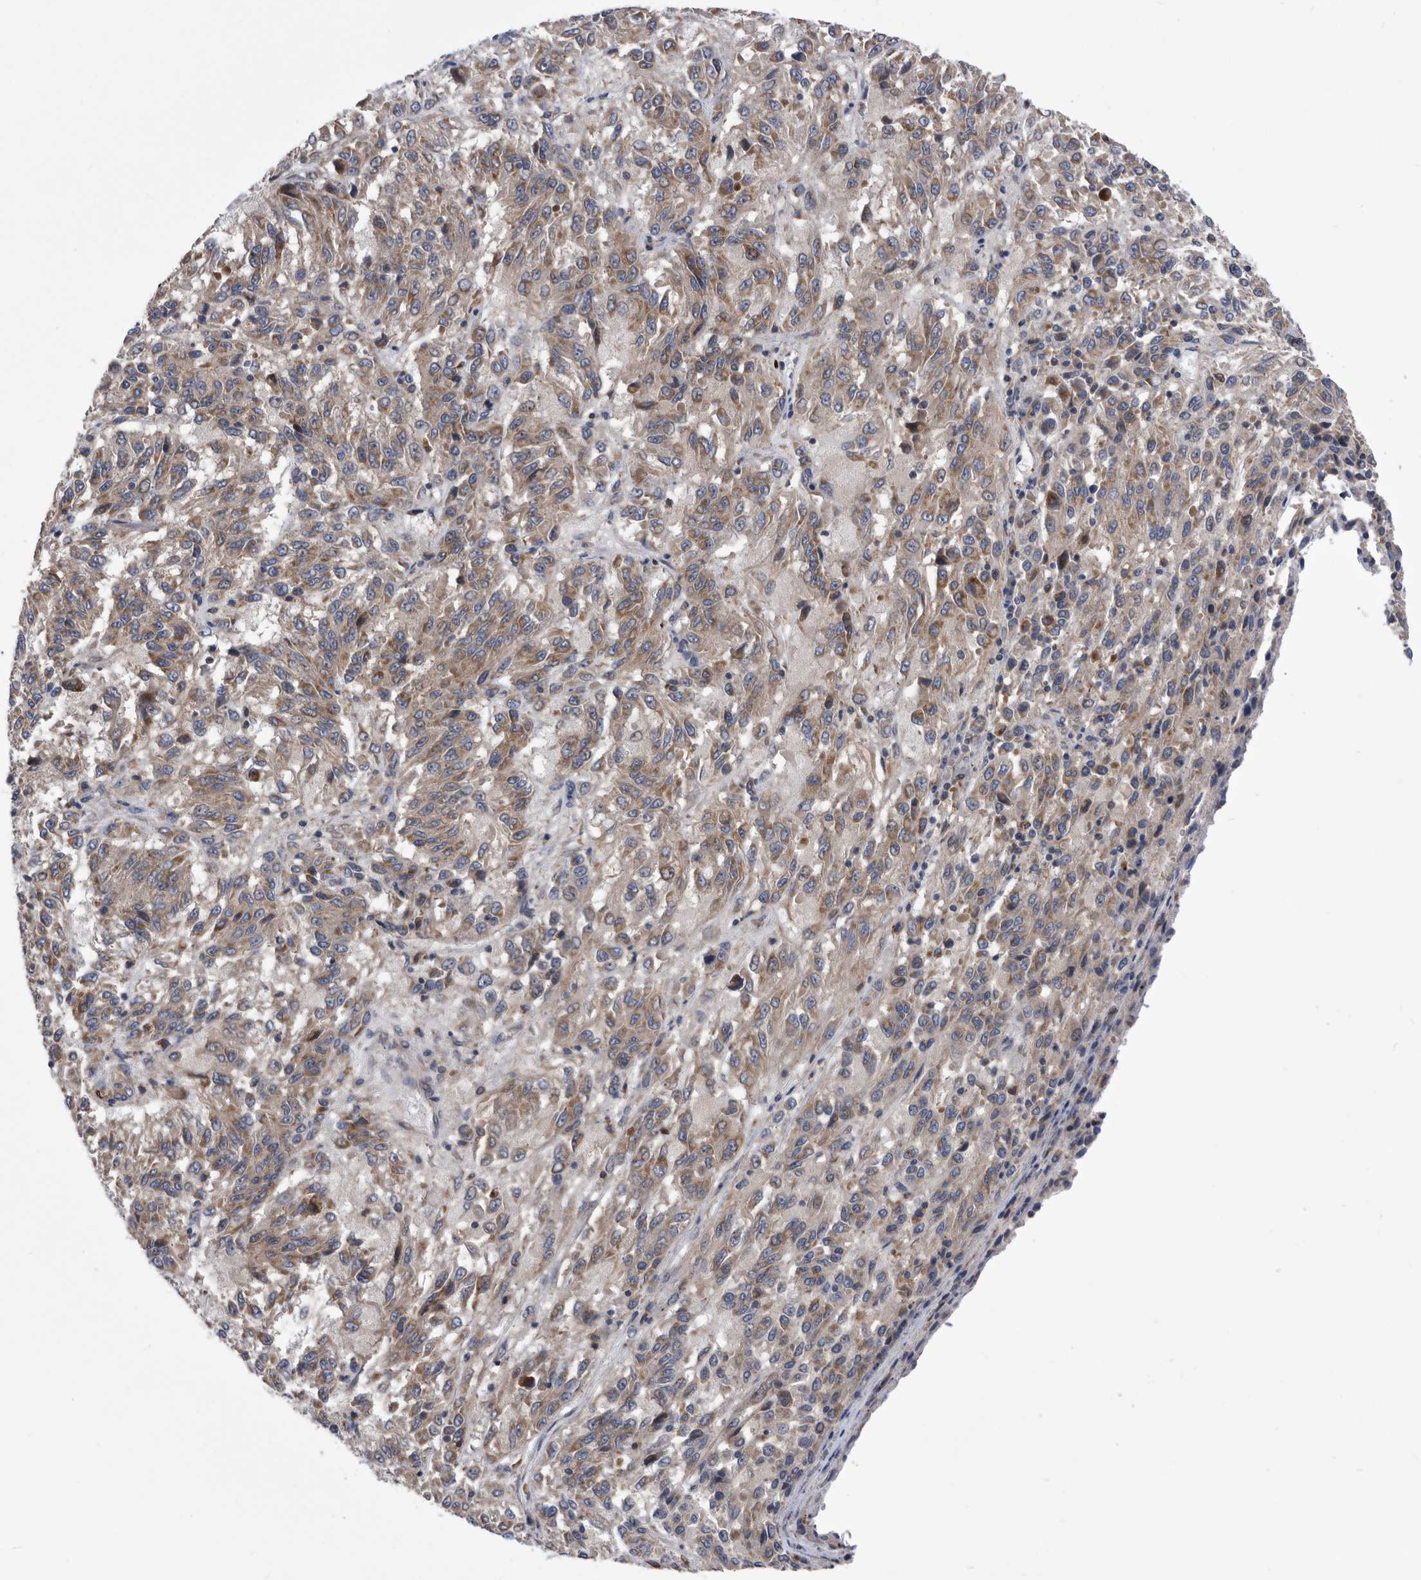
{"staining": {"intensity": "moderate", "quantity": ">75%", "location": "cytoplasmic/membranous"}, "tissue": "melanoma", "cell_type": "Tumor cells", "image_type": "cancer", "snomed": [{"axis": "morphology", "description": "Malignant melanoma, Metastatic site"}, {"axis": "topography", "description": "Lung"}], "caption": "Immunohistochemical staining of human melanoma displays medium levels of moderate cytoplasmic/membranous staining in about >75% of tumor cells.", "gene": "BAIAP3", "patient": {"sex": "male", "age": 64}}